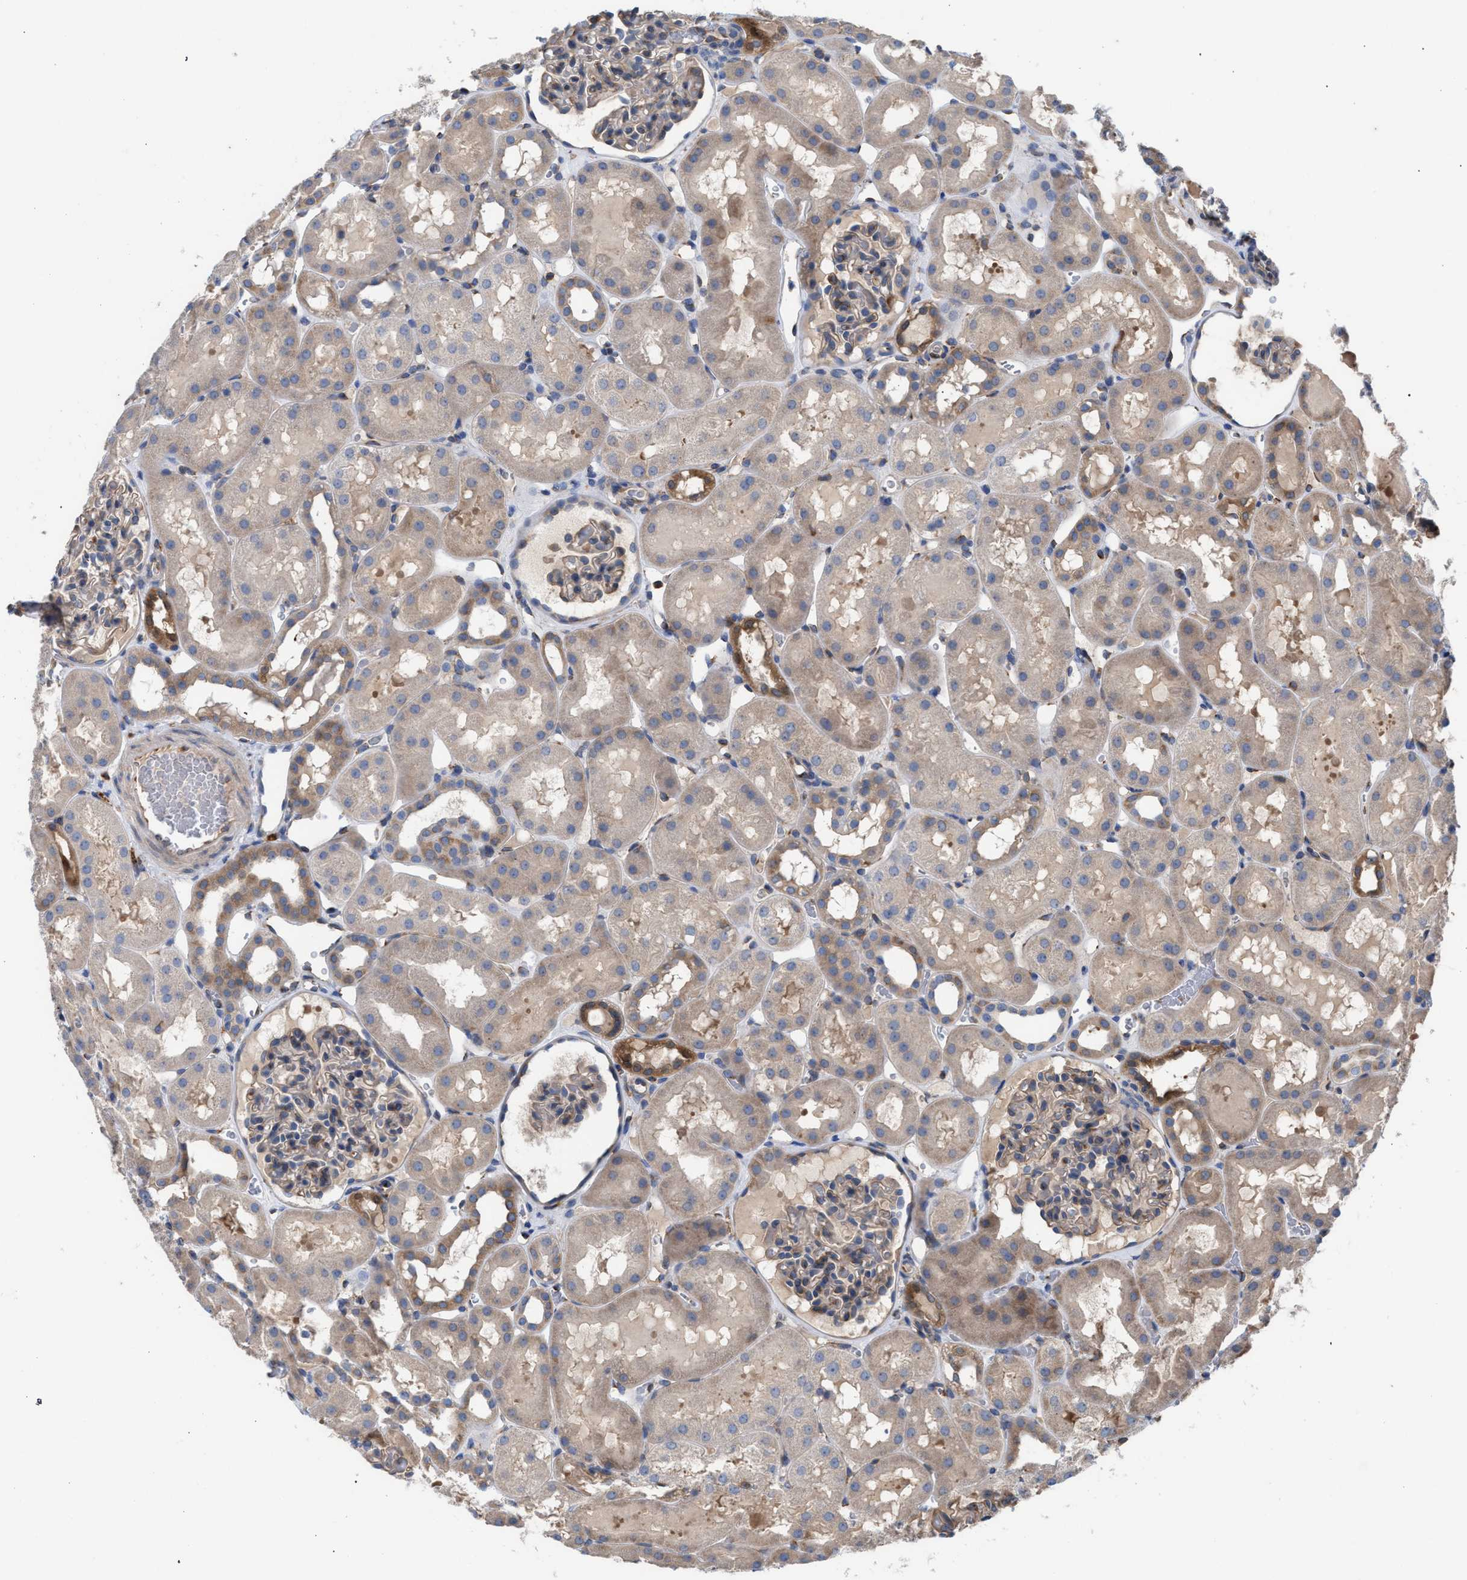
{"staining": {"intensity": "weak", "quantity": "25%-75%", "location": "cytoplasmic/membranous"}, "tissue": "kidney", "cell_type": "Cells in glomeruli", "image_type": "normal", "snomed": [{"axis": "morphology", "description": "Normal tissue, NOS"}, {"axis": "topography", "description": "Kidney"}, {"axis": "topography", "description": "Urinary bladder"}], "caption": "This image displays IHC staining of normal human kidney, with low weak cytoplasmic/membranous positivity in about 25%-75% of cells in glomeruli.", "gene": "CDR2L", "patient": {"sex": "male", "age": 16}}